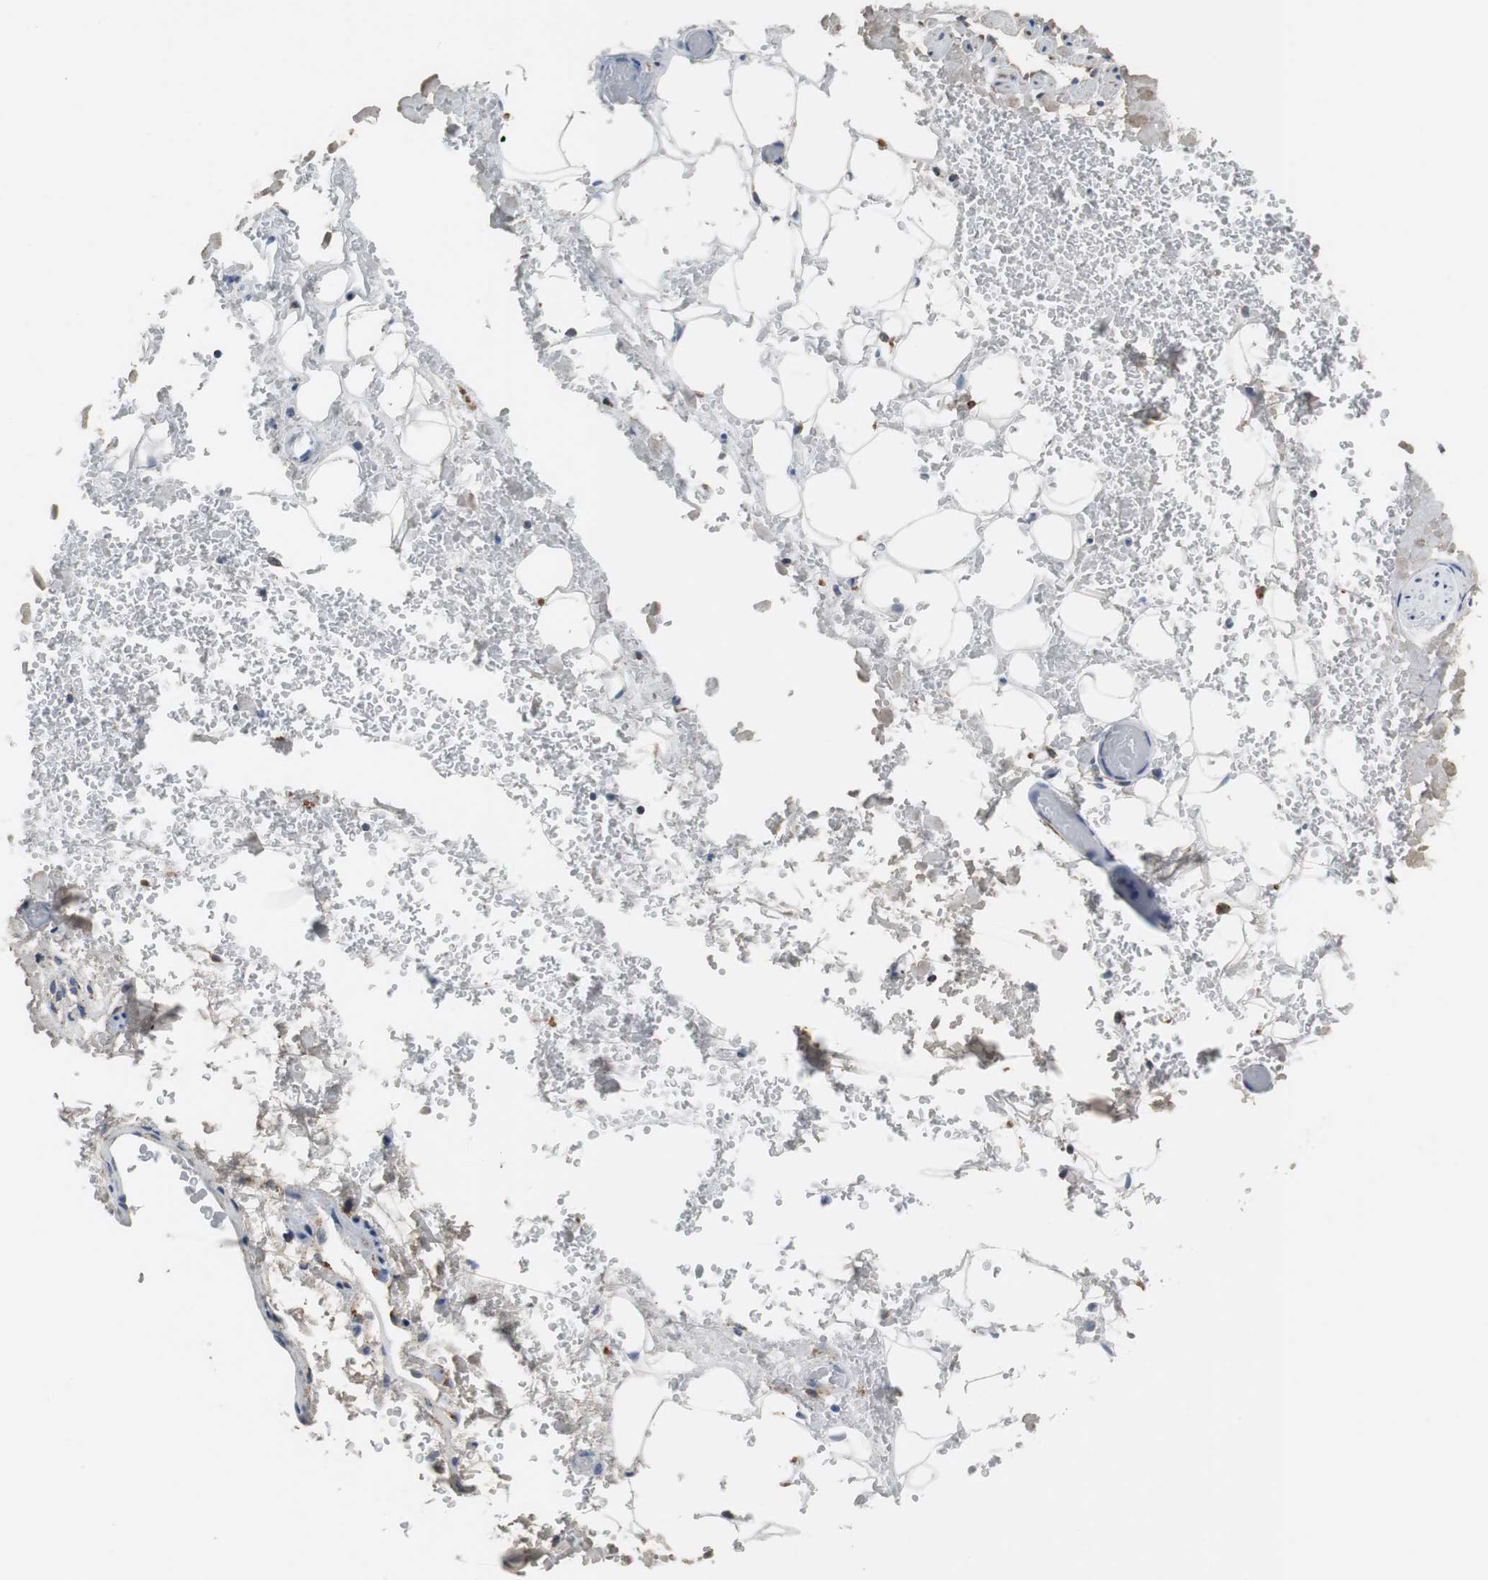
{"staining": {"intensity": "weak", "quantity": ">75%", "location": "cytoplasmic/membranous"}, "tissue": "adipose tissue", "cell_type": "Adipocytes", "image_type": "normal", "snomed": [{"axis": "morphology", "description": "Normal tissue, NOS"}, {"axis": "morphology", "description": "Inflammation, NOS"}, {"axis": "topography", "description": "Breast"}], "caption": "Adipocytes reveal weak cytoplasmic/membranous staining in approximately >75% of cells in benign adipose tissue. (DAB (3,3'-diaminobenzidine) IHC, brown staining for protein, blue staining for nuclei).", "gene": "C1QTNF7", "patient": {"sex": "female", "age": 65}}